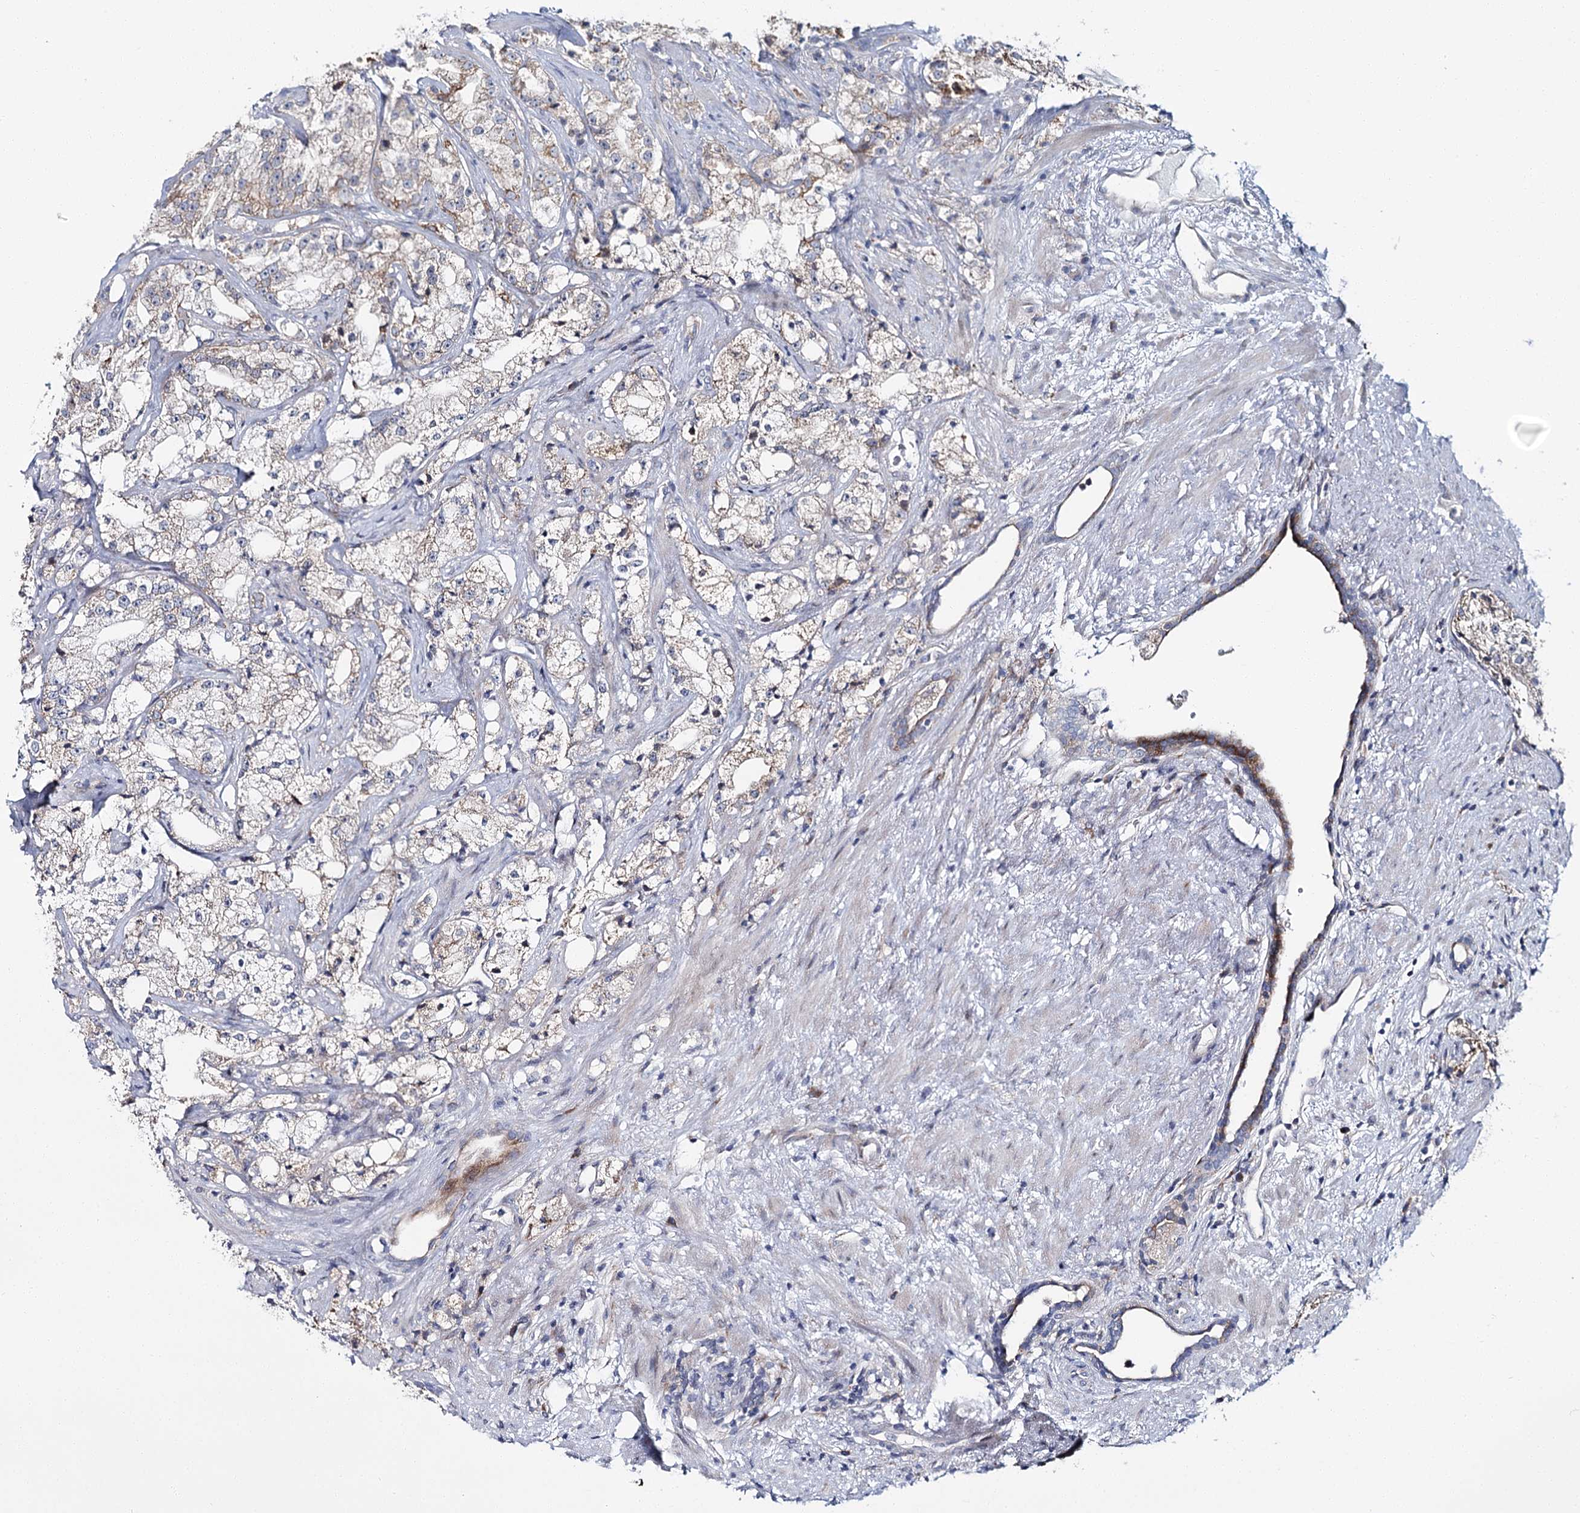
{"staining": {"intensity": "weak", "quantity": "25%-75%", "location": "cytoplasmic/membranous"}, "tissue": "prostate cancer", "cell_type": "Tumor cells", "image_type": "cancer", "snomed": [{"axis": "morphology", "description": "Adenocarcinoma, High grade"}, {"axis": "topography", "description": "Prostate"}], "caption": "Prostate cancer stained with a brown dye reveals weak cytoplasmic/membranous positive expression in about 25%-75% of tumor cells.", "gene": "CPLANE1", "patient": {"sex": "male", "age": 64}}